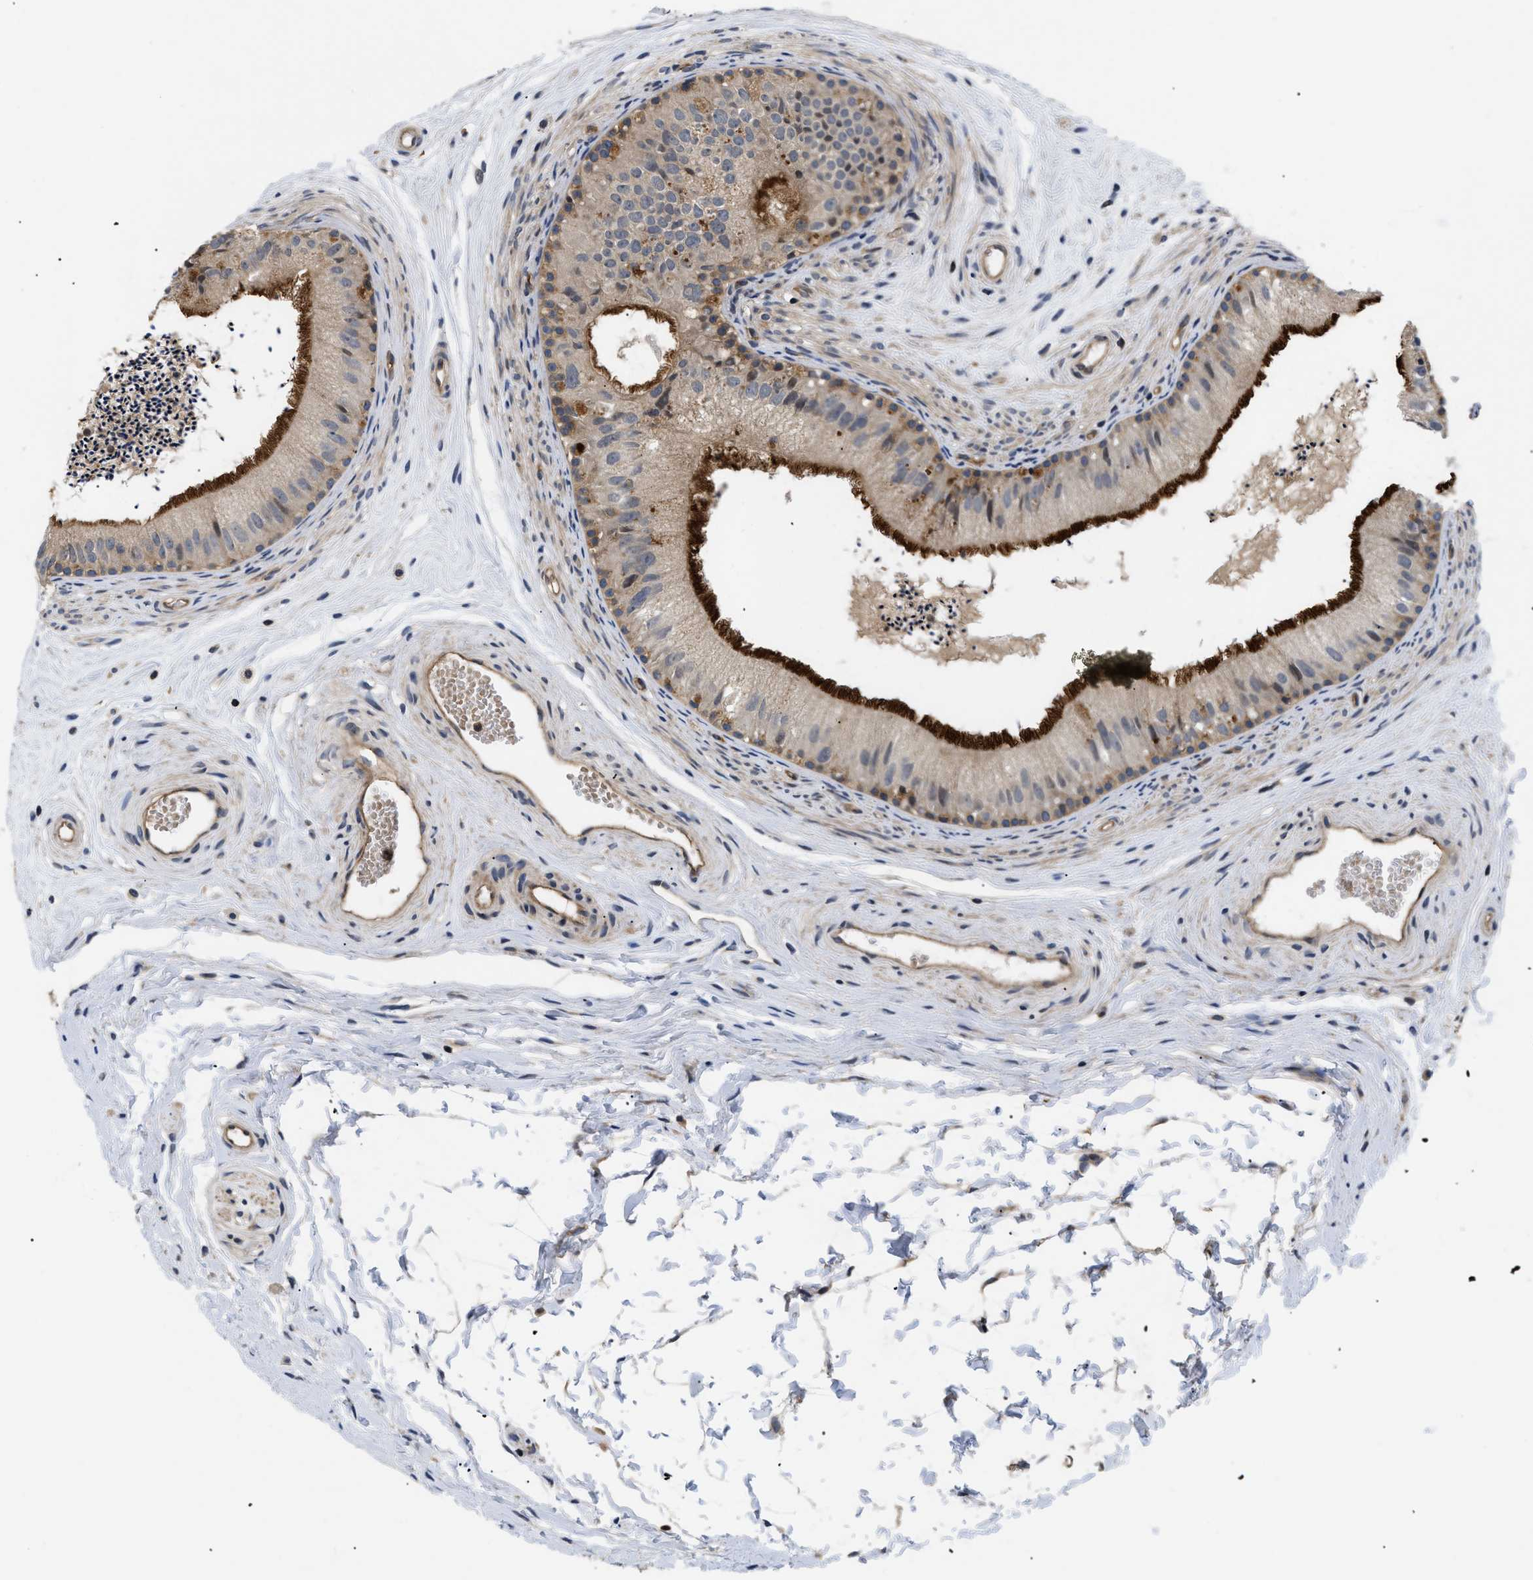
{"staining": {"intensity": "strong", "quantity": "25%-75%", "location": "cytoplasmic/membranous"}, "tissue": "epididymis", "cell_type": "Glandular cells", "image_type": "normal", "snomed": [{"axis": "morphology", "description": "Normal tissue, NOS"}, {"axis": "topography", "description": "Epididymis"}], "caption": "A brown stain labels strong cytoplasmic/membranous expression of a protein in glandular cells of unremarkable human epididymis. (DAB = brown stain, brightfield microscopy at high magnification).", "gene": "HMGCR", "patient": {"sex": "male", "age": 56}}